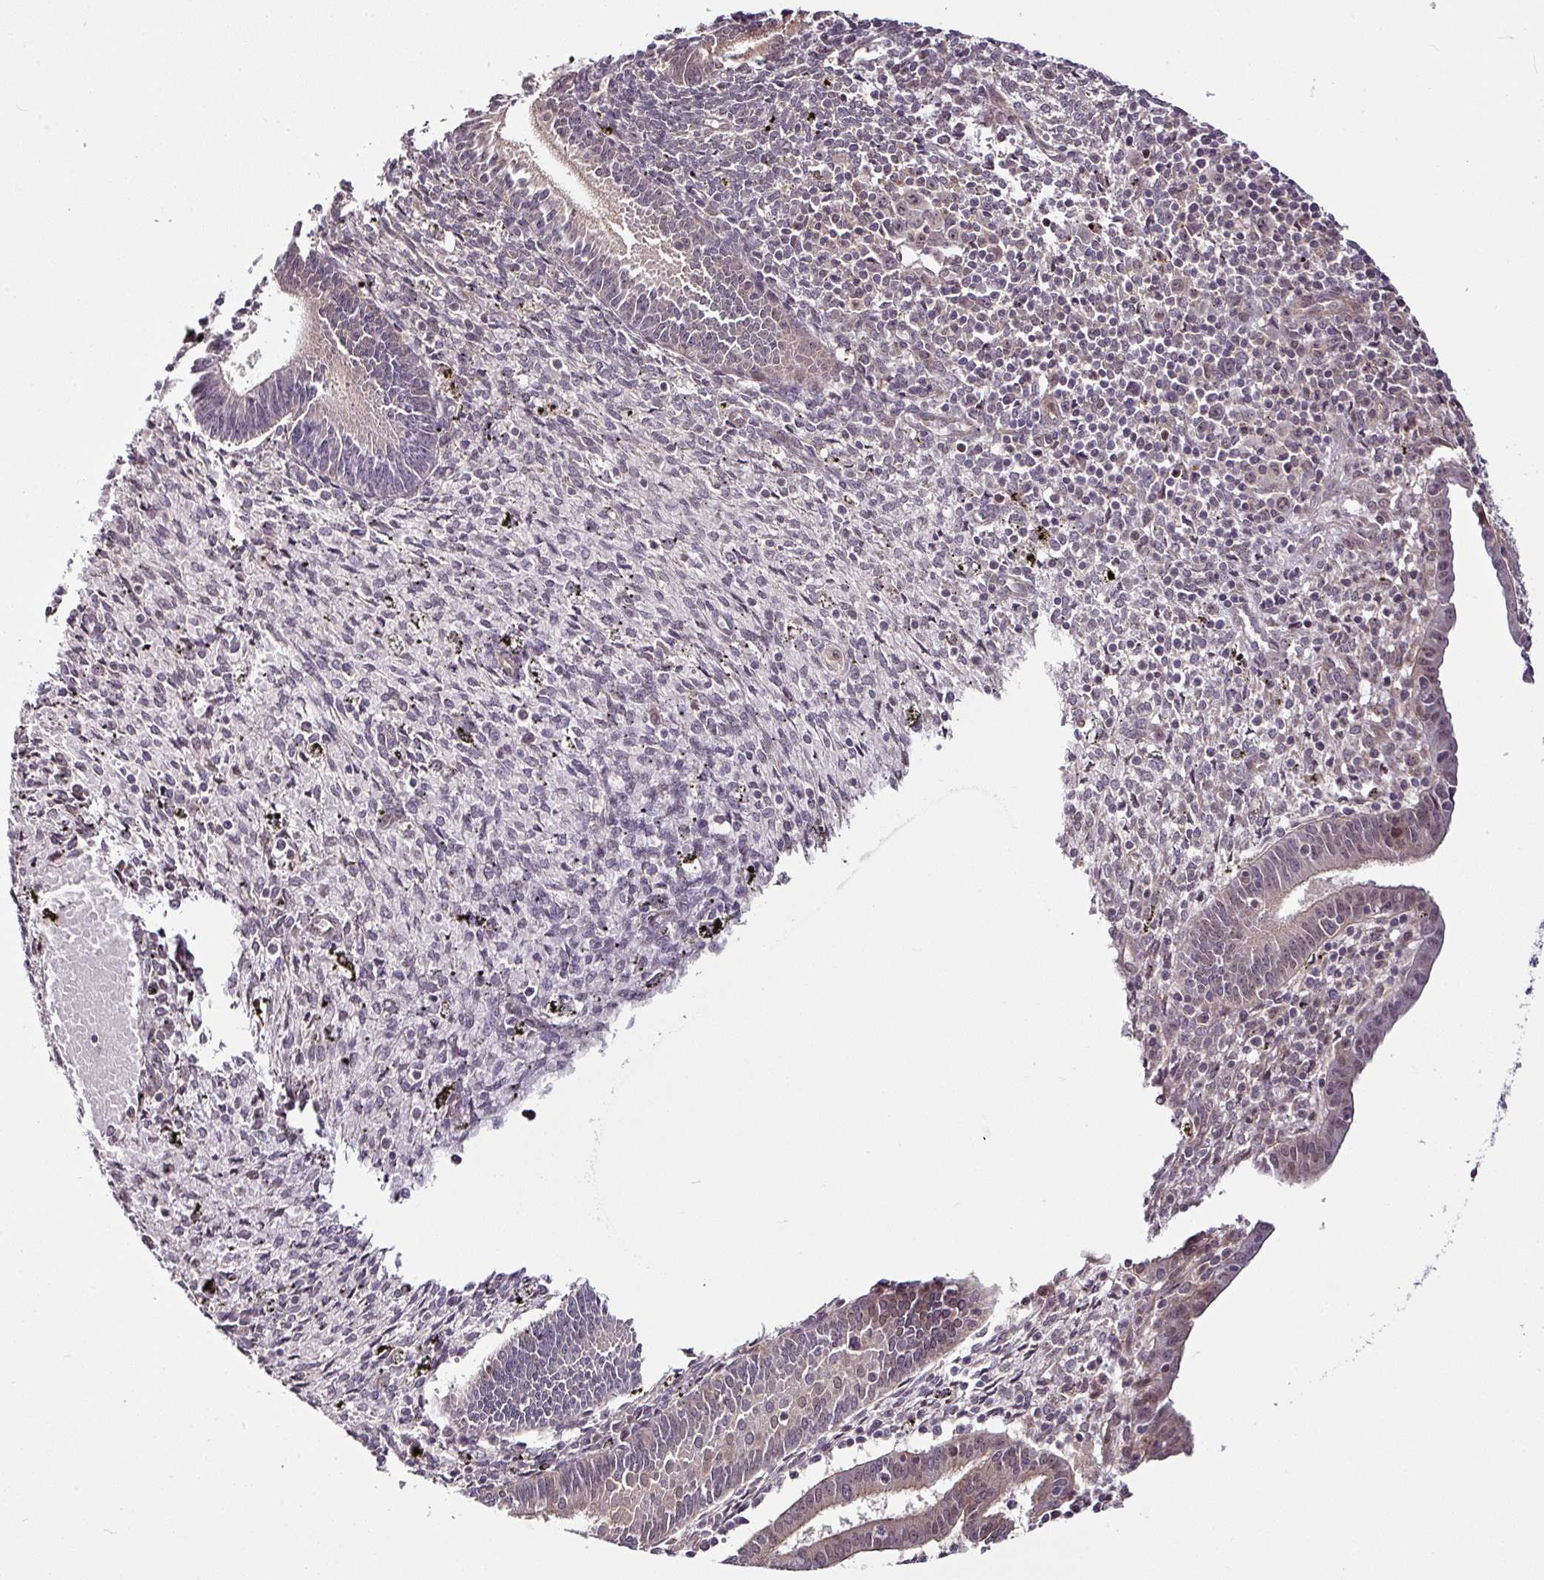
{"staining": {"intensity": "moderate", "quantity": "25%-75%", "location": "cytoplasmic/membranous"}, "tissue": "endometrium", "cell_type": "Cells in endometrial stroma", "image_type": "normal", "snomed": [{"axis": "morphology", "description": "Normal tissue, NOS"}, {"axis": "topography", "description": "Endometrium"}], "caption": "A brown stain shows moderate cytoplasmic/membranous expression of a protein in cells in endometrial stroma of unremarkable endometrium.", "gene": "DCAF13", "patient": {"sex": "female", "age": 41}}